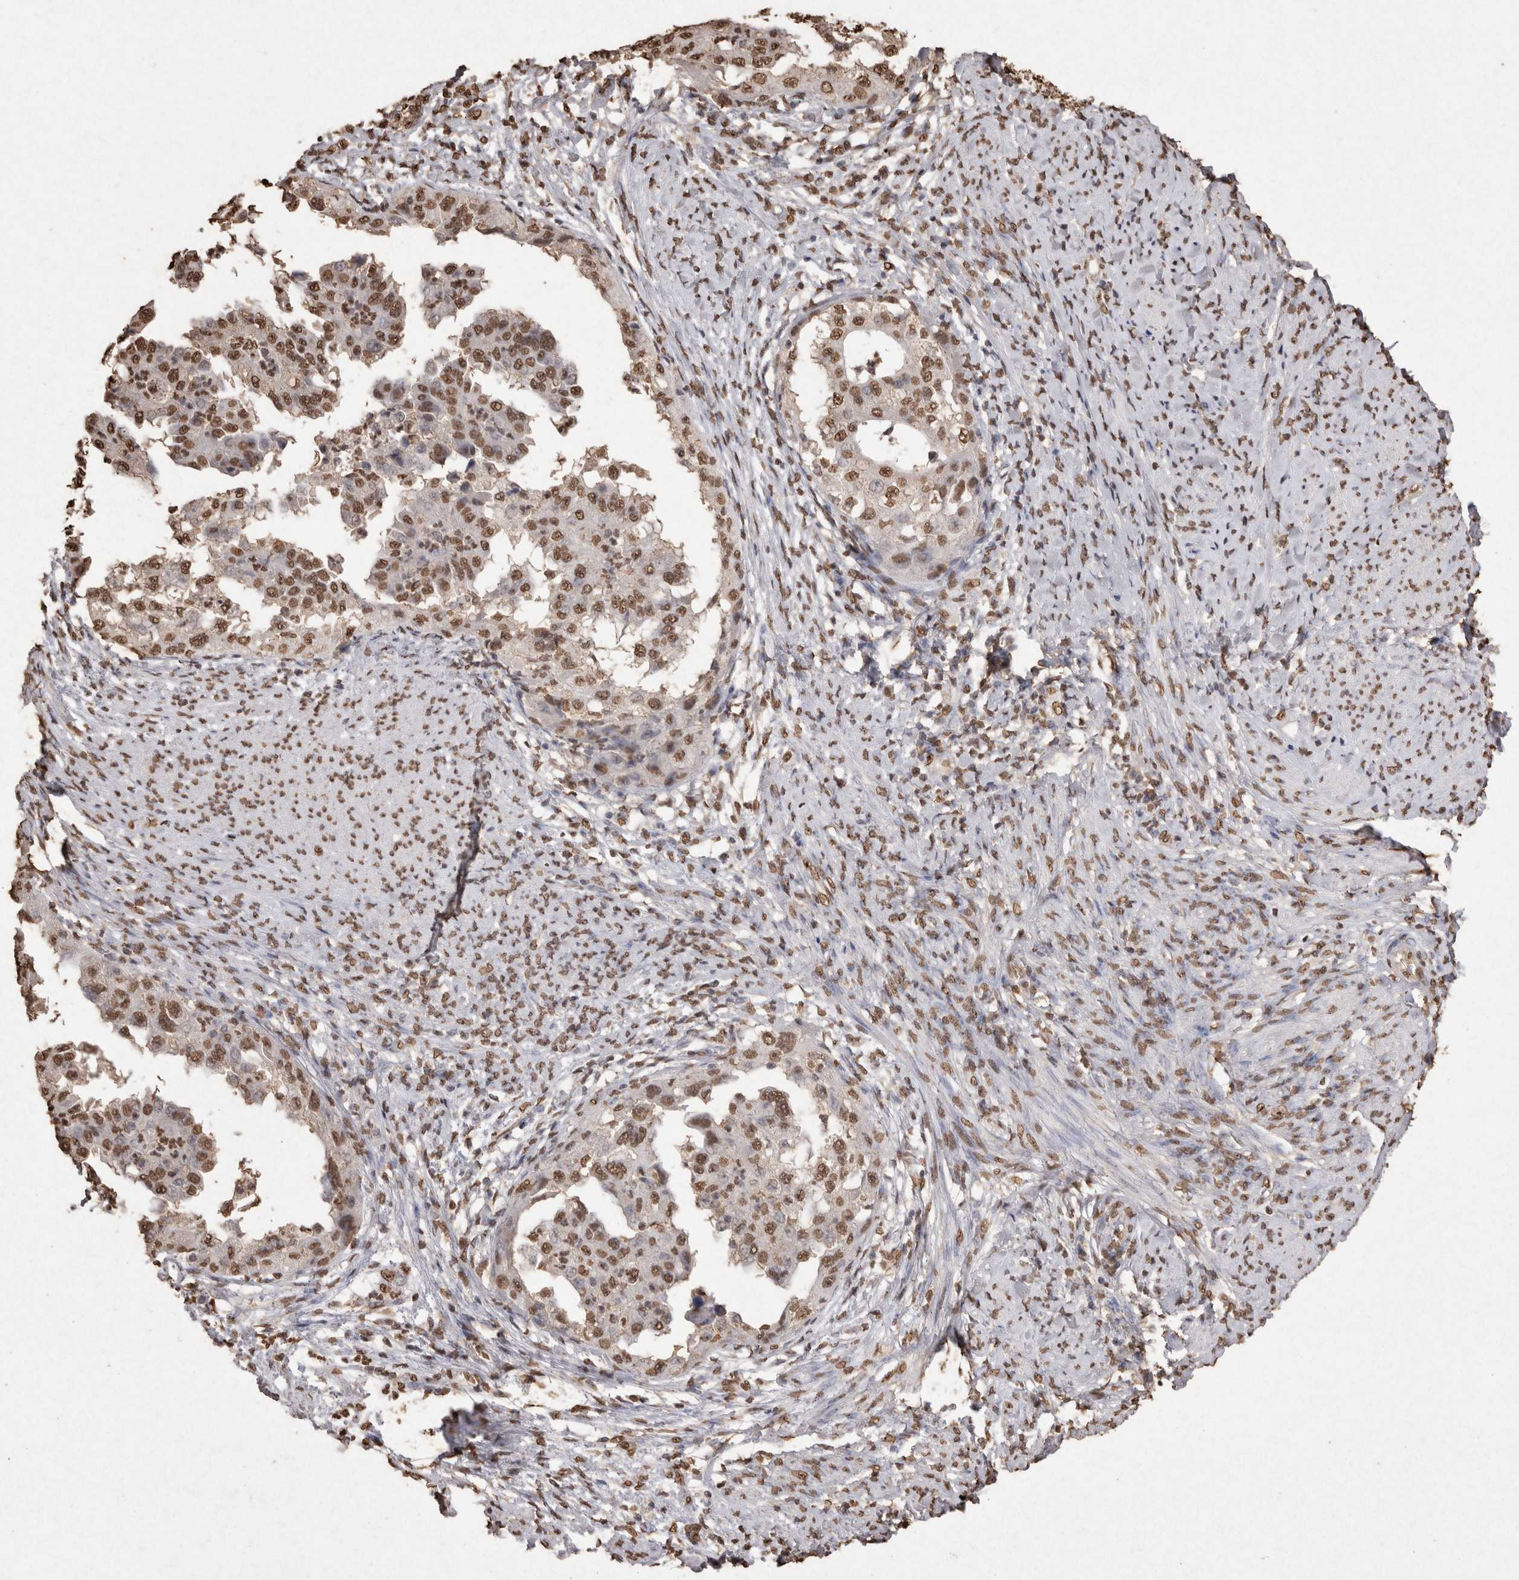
{"staining": {"intensity": "moderate", "quantity": ">75%", "location": "nuclear"}, "tissue": "endometrial cancer", "cell_type": "Tumor cells", "image_type": "cancer", "snomed": [{"axis": "morphology", "description": "Adenocarcinoma, NOS"}, {"axis": "topography", "description": "Endometrium"}], "caption": "Protein analysis of adenocarcinoma (endometrial) tissue exhibits moderate nuclear expression in approximately >75% of tumor cells.", "gene": "POU5F1", "patient": {"sex": "female", "age": 85}}